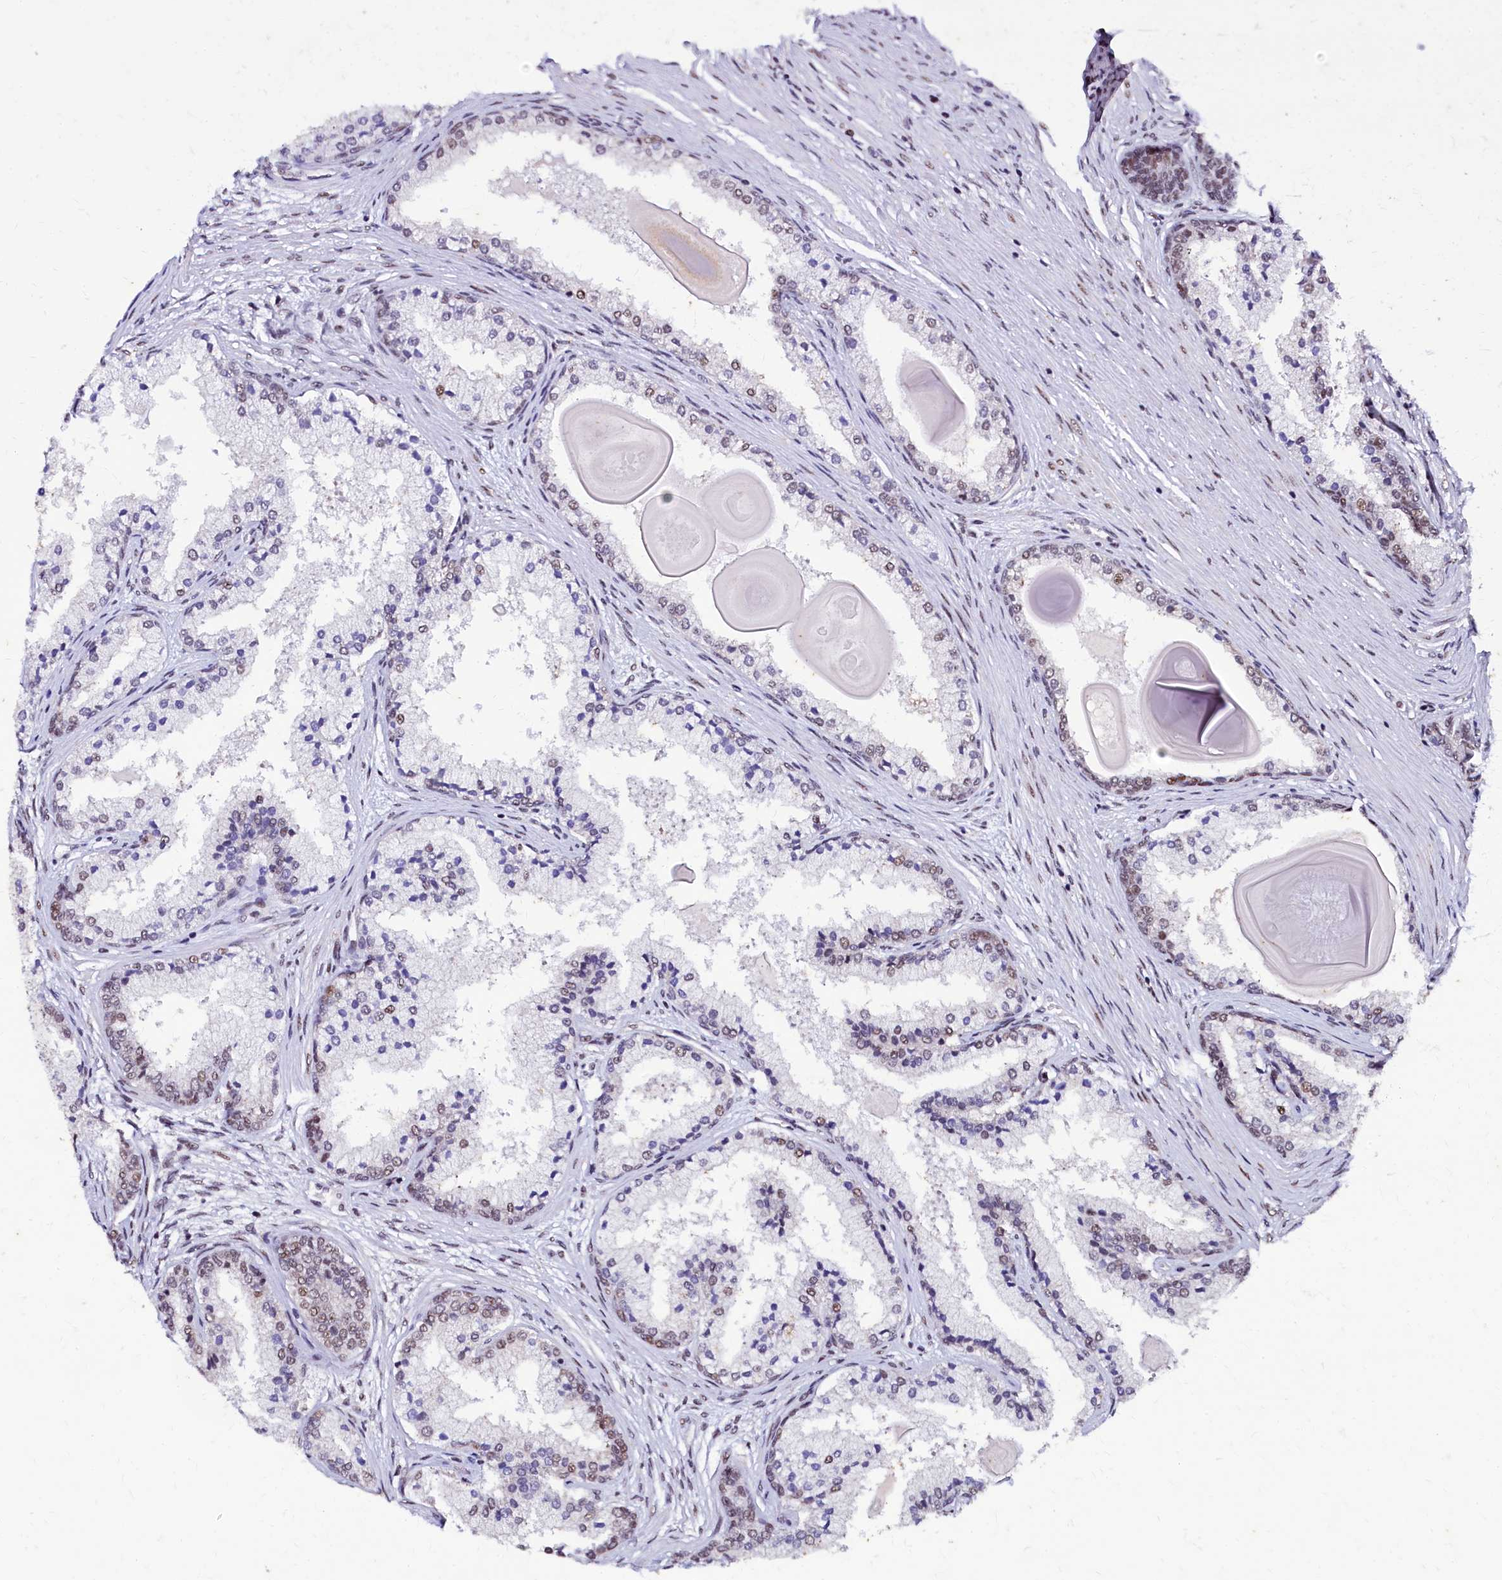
{"staining": {"intensity": "moderate", "quantity": "<25%", "location": "nuclear"}, "tissue": "prostate cancer", "cell_type": "Tumor cells", "image_type": "cancer", "snomed": [{"axis": "morphology", "description": "Adenocarcinoma, Low grade"}, {"axis": "topography", "description": "Prostate"}], "caption": "DAB immunohistochemical staining of human low-grade adenocarcinoma (prostate) demonstrates moderate nuclear protein staining in about <25% of tumor cells. The staining is performed using DAB brown chromogen to label protein expression. The nuclei are counter-stained blue using hematoxylin.", "gene": "CPSF7", "patient": {"sex": "male", "age": 59}}